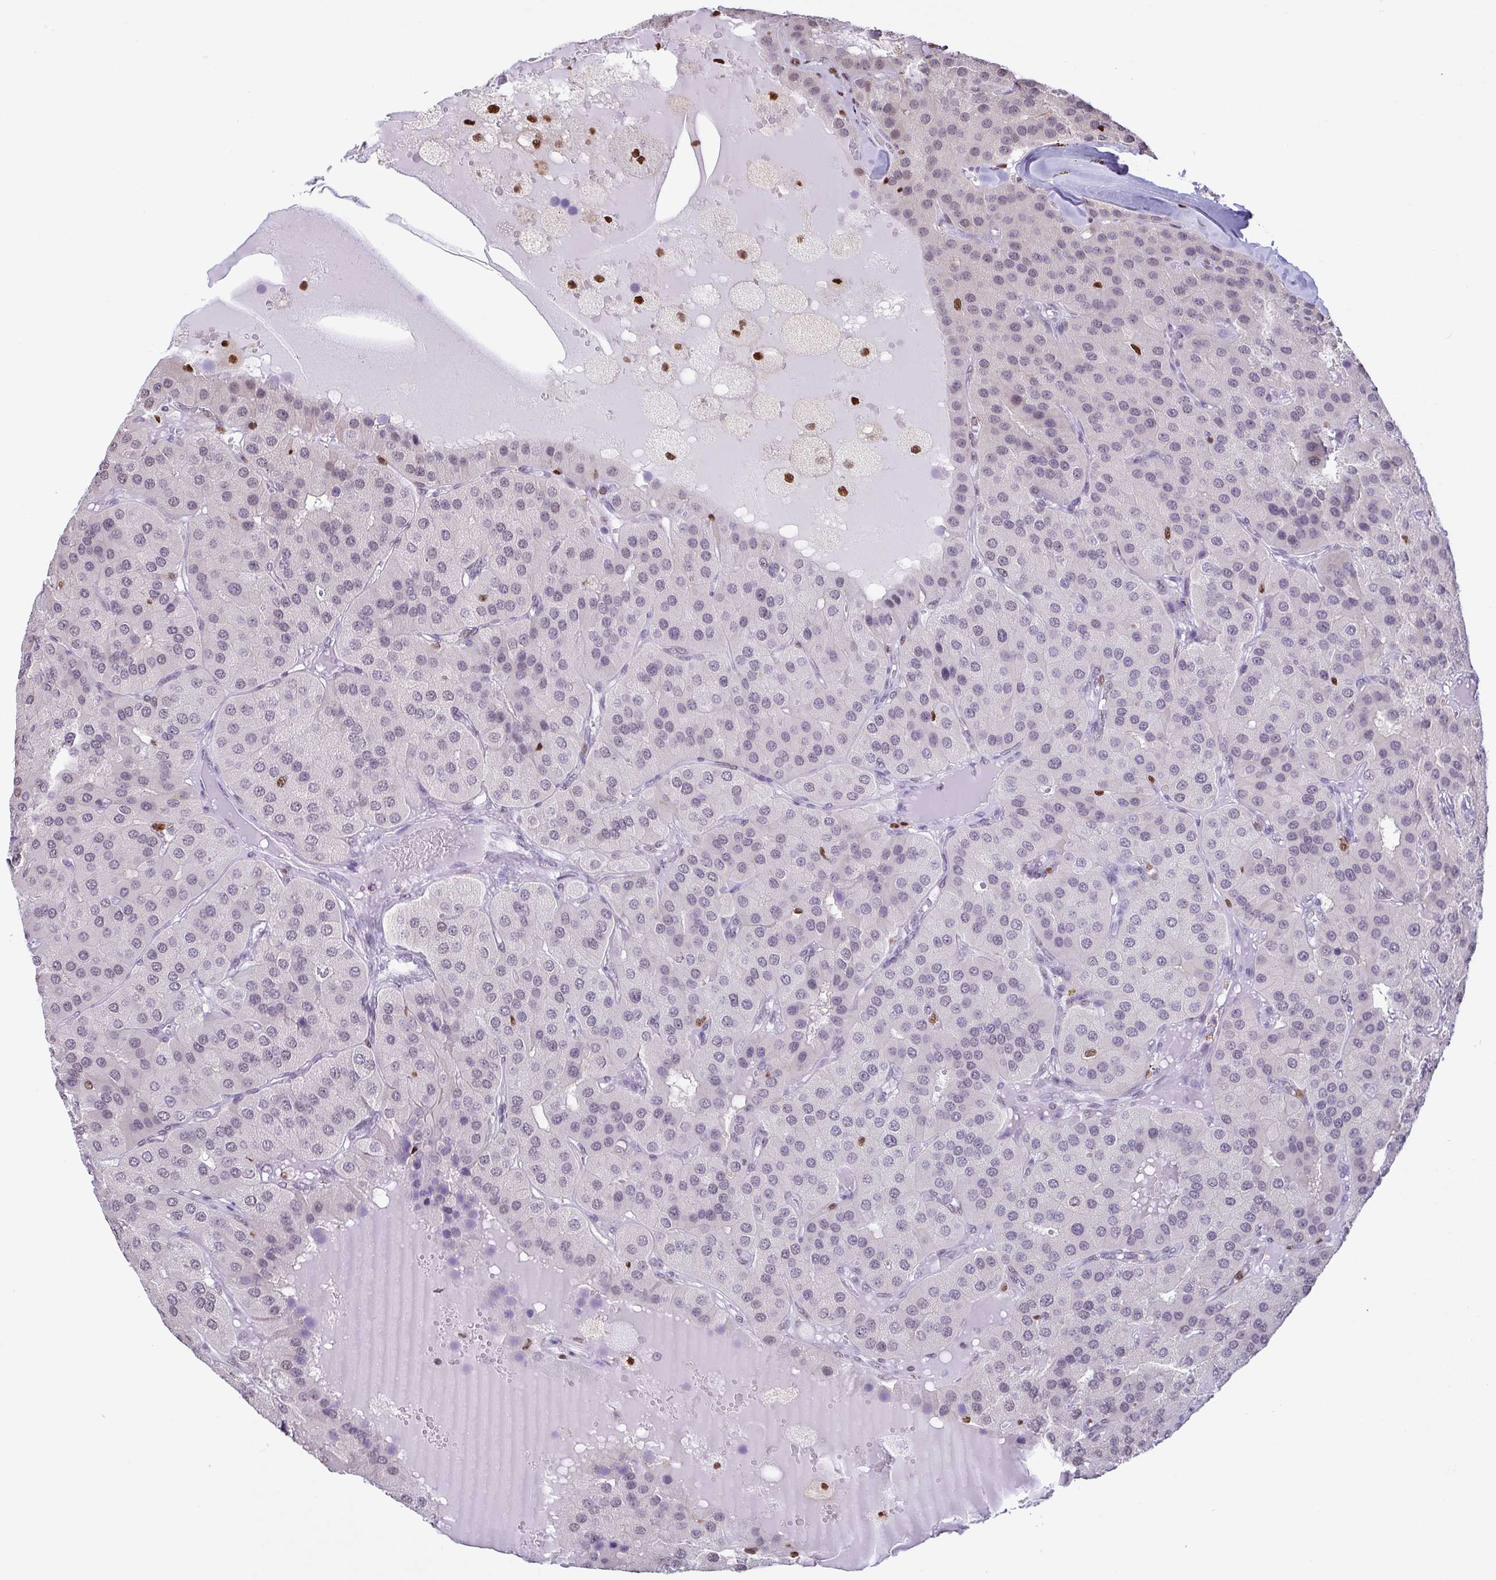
{"staining": {"intensity": "weak", "quantity": "<25%", "location": "nuclear"}, "tissue": "parathyroid gland", "cell_type": "Glandular cells", "image_type": "normal", "snomed": [{"axis": "morphology", "description": "Normal tissue, NOS"}, {"axis": "morphology", "description": "Adenoma, NOS"}, {"axis": "topography", "description": "Parathyroid gland"}], "caption": "Immunohistochemistry of unremarkable parathyroid gland demonstrates no staining in glandular cells.", "gene": "BTBD10", "patient": {"sex": "female", "age": 86}}